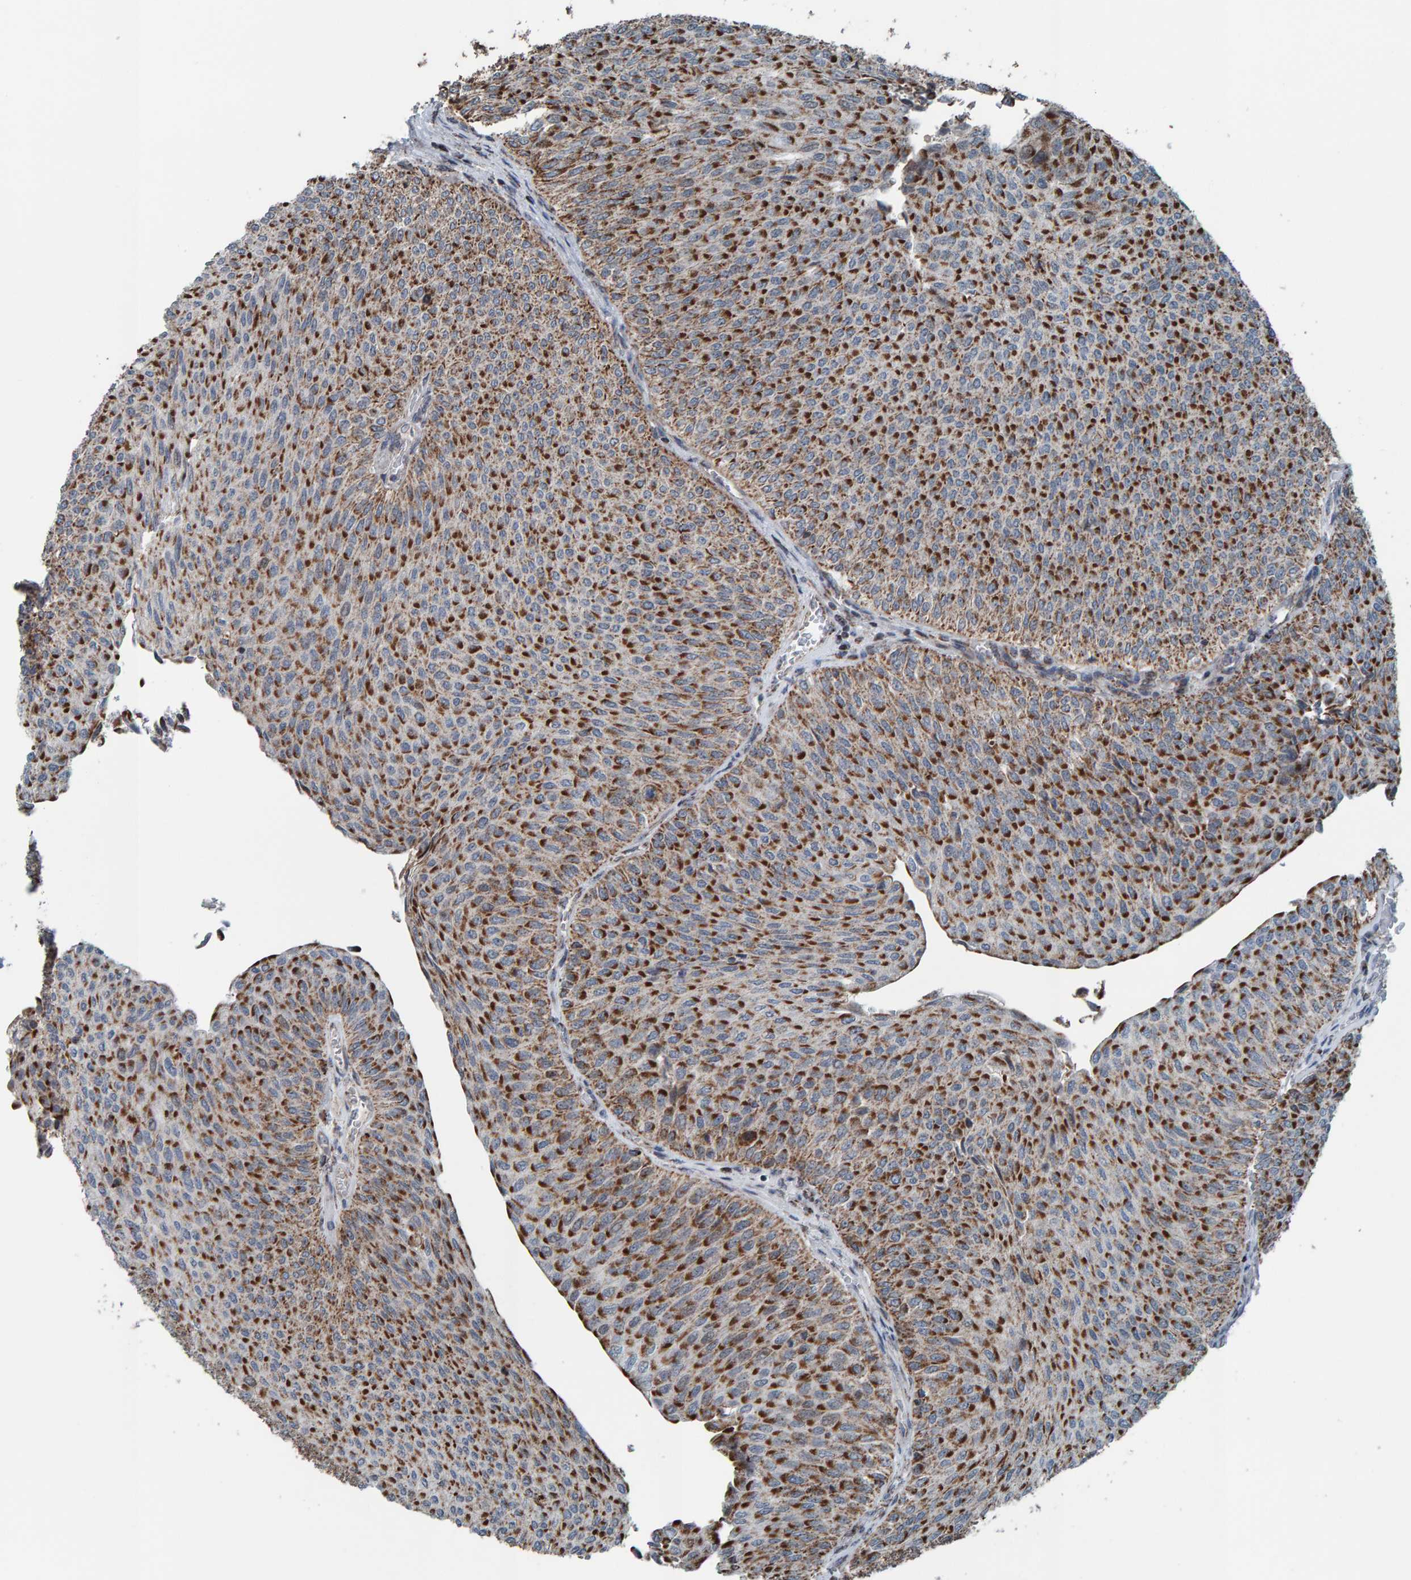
{"staining": {"intensity": "strong", "quantity": ">75%", "location": "cytoplasmic/membranous"}, "tissue": "urothelial cancer", "cell_type": "Tumor cells", "image_type": "cancer", "snomed": [{"axis": "morphology", "description": "Urothelial carcinoma, Low grade"}, {"axis": "topography", "description": "Urinary bladder"}], "caption": "Urothelial cancer stained for a protein exhibits strong cytoplasmic/membranous positivity in tumor cells. The protein of interest is shown in brown color, while the nuclei are stained blue.", "gene": "ZNF48", "patient": {"sex": "male", "age": 78}}